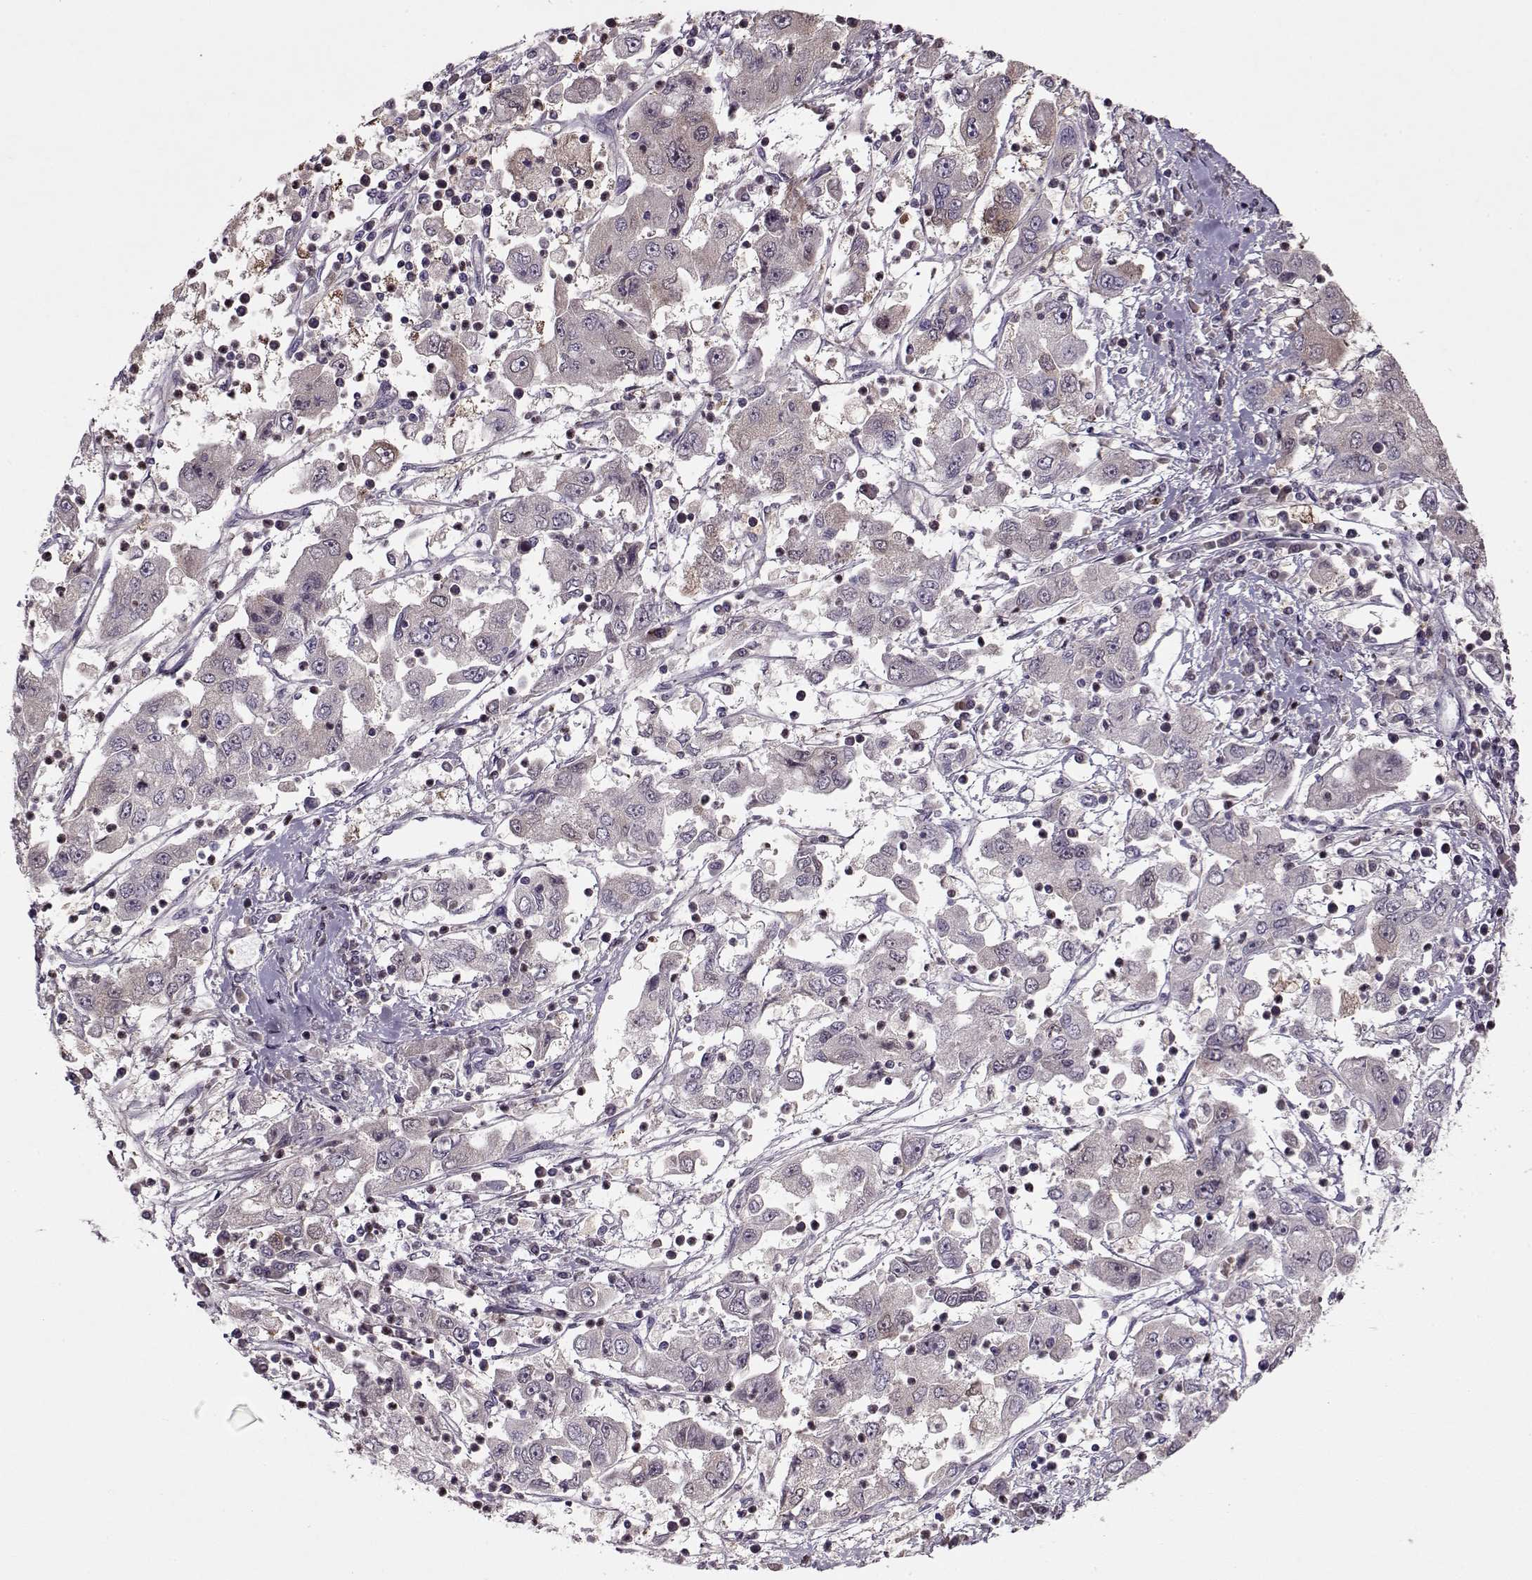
{"staining": {"intensity": "negative", "quantity": "none", "location": "none"}, "tissue": "cervical cancer", "cell_type": "Tumor cells", "image_type": "cancer", "snomed": [{"axis": "morphology", "description": "Squamous cell carcinoma, NOS"}, {"axis": "topography", "description": "Cervix"}], "caption": "Histopathology image shows no protein positivity in tumor cells of cervical cancer (squamous cell carcinoma) tissue. The staining is performed using DAB (3,3'-diaminobenzidine) brown chromogen with nuclei counter-stained in using hematoxylin.", "gene": "ACOT11", "patient": {"sex": "female", "age": 36}}